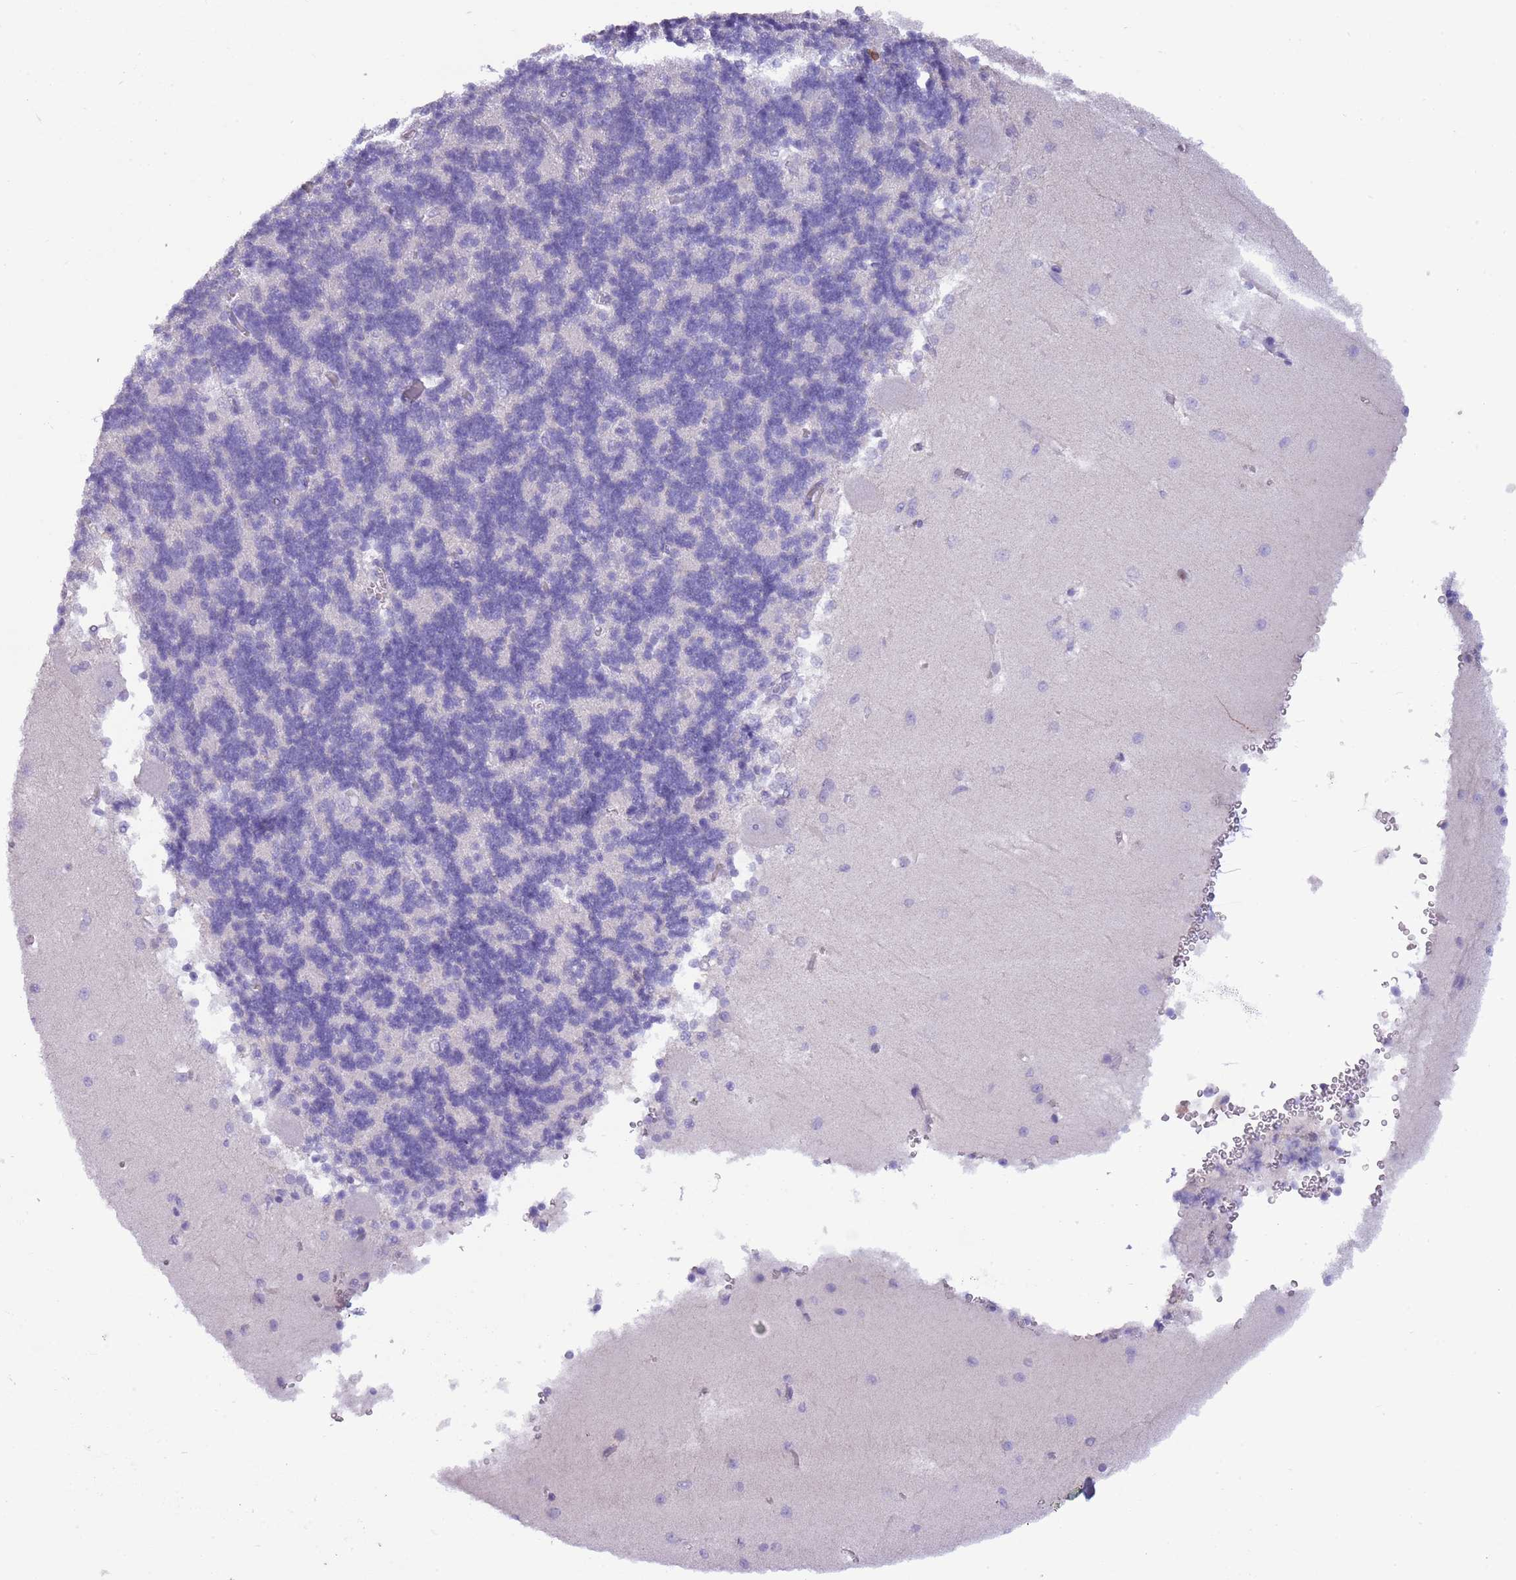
{"staining": {"intensity": "negative", "quantity": "none", "location": "none"}, "tissue": "cerebellum", "cell_type": "Cells in granular layer", "image_type": "normal", "snomed": [{"axis": "morphology", "description": "Normal tissue, NOS"}, {"axis": "topography", "description": "Cerebellum"}], "caption": "Cells in granular layer are negative for brown protein staining in normal cerebellum. (DAB (3,3'-diaminobenzidine) immunohistochemistry (IHC) visualized using brightfield microscopy, high magnification).", "gene": "OR6M1", "patient": {"sex": "male", "age": 37}}